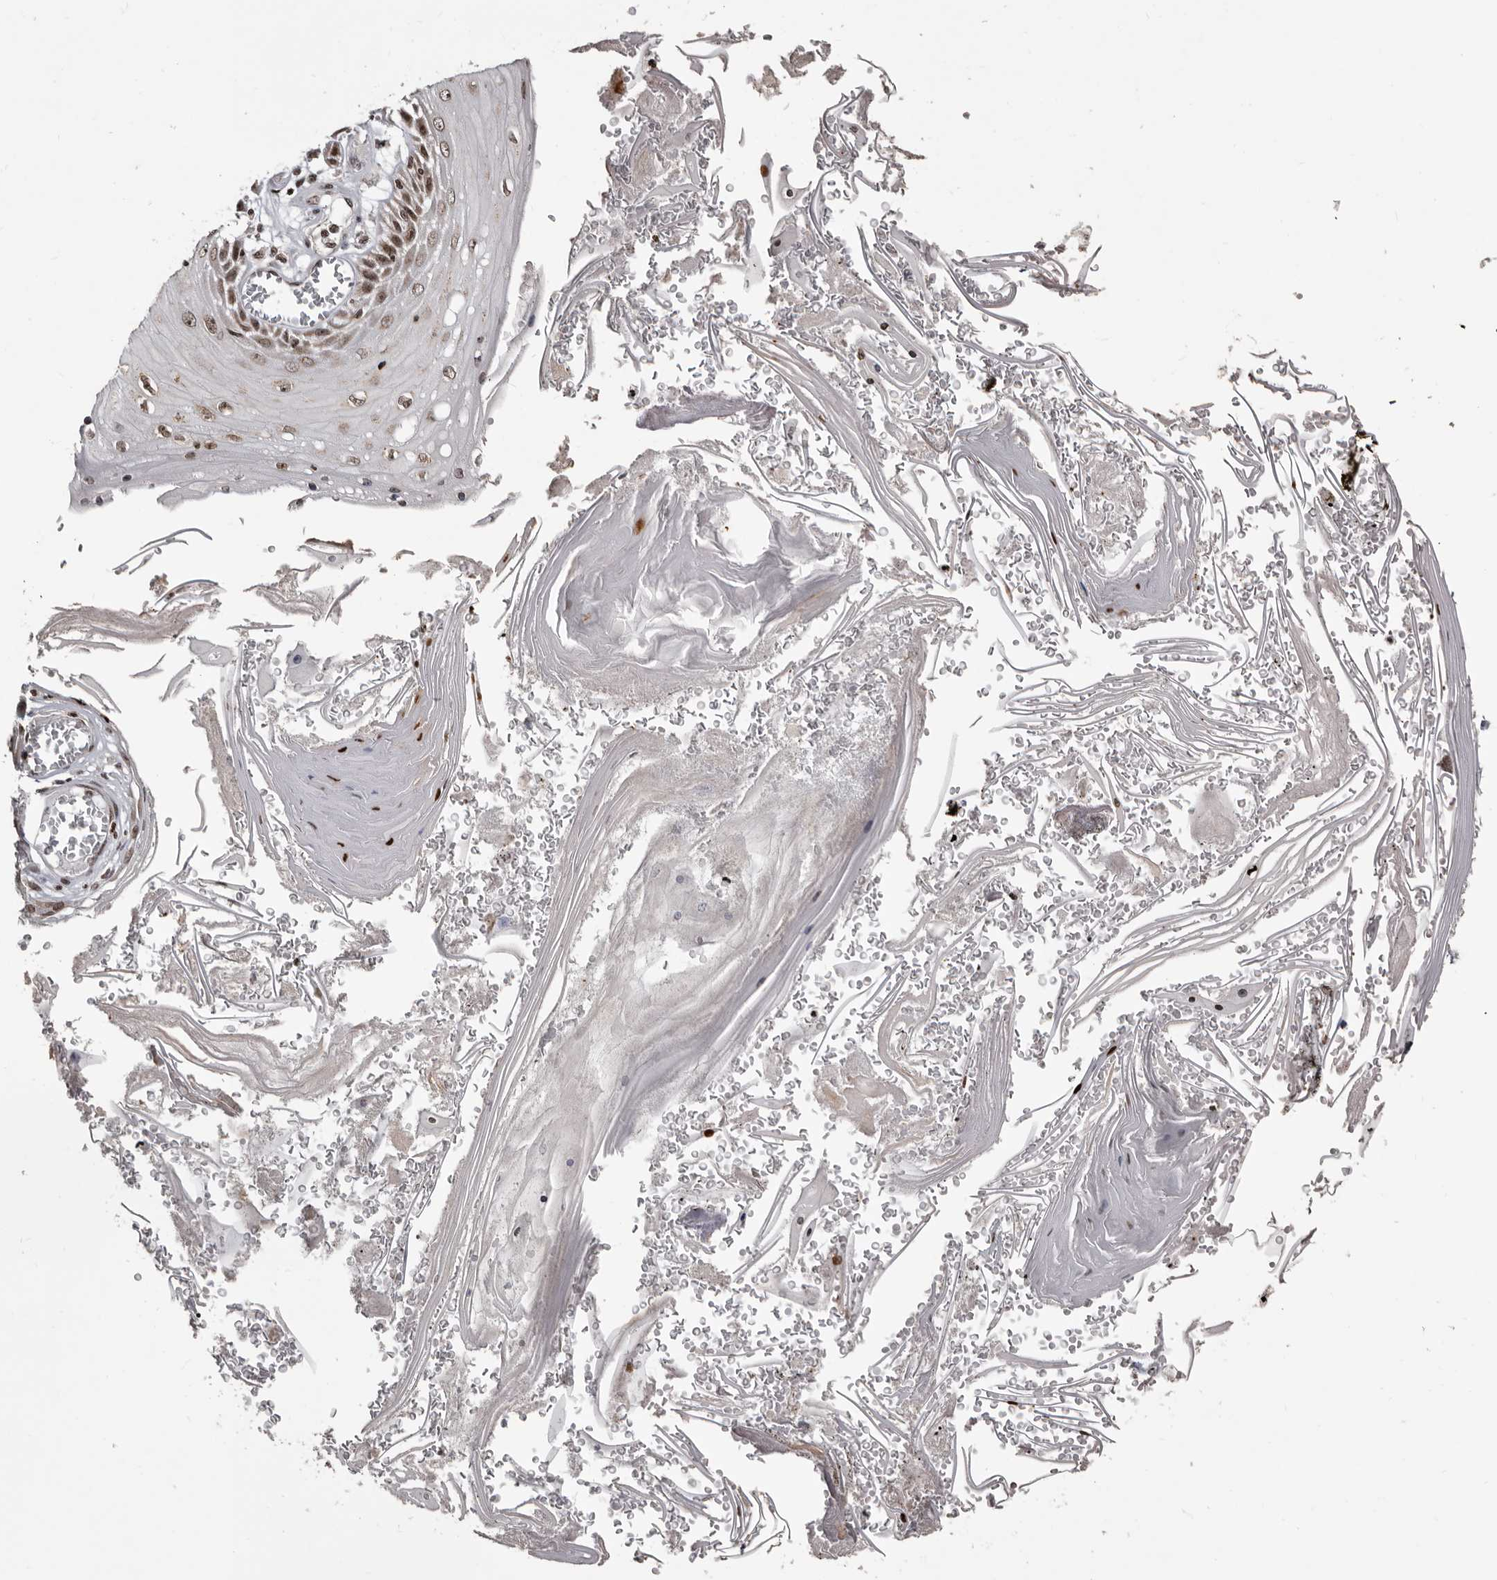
{"staining": {"intensity": "moderate", "quantity": "25%-75%", "location": "nuclear"}, "tissue": "skin cancer", "cell_type": "Tumor cells", "image_type": "cancer", "snomed": [{"axis": "morphology", "description": "Squamous cell carcinoma, NOS"}, {"axis": "topography", "description": "Skin"}], "caption": "The histopathology image demonstrates a brown stain indicating the presence of a protein in the nuclear of tumor cells in skin cancer (squamous cell carcinoma). (DAB IHC with brightfield microscopy, high magnification).", "gene": "THUMPD1", "patient": {"sex": "female", "age": 73}}